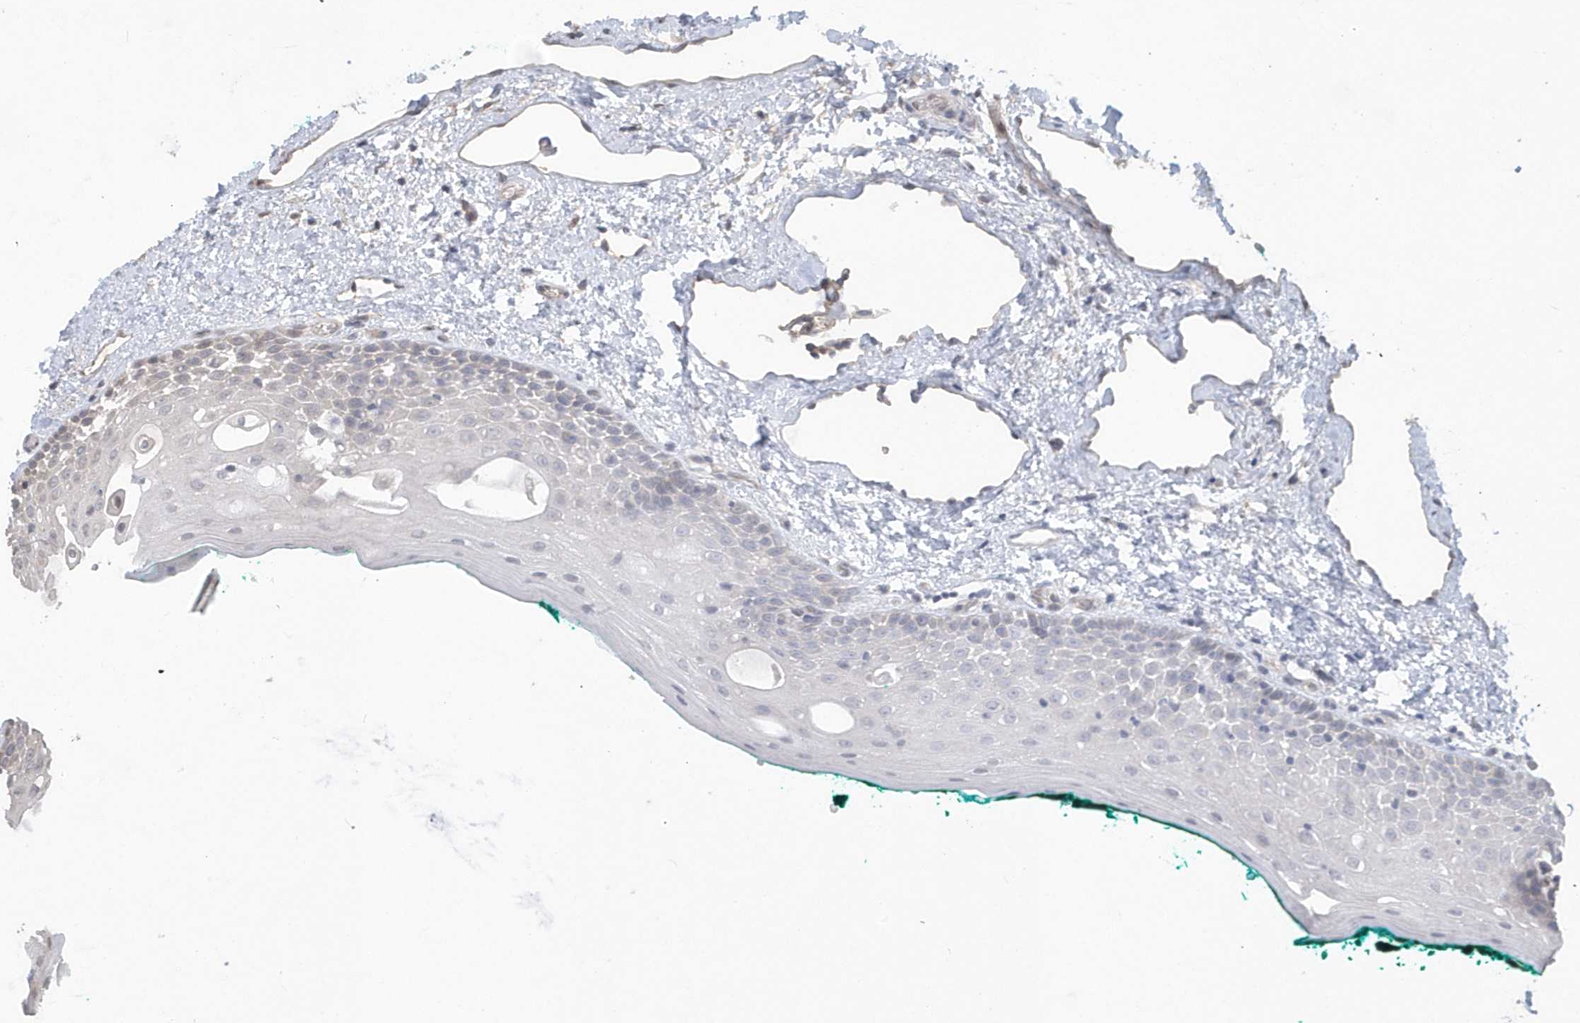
{"staining": {"intensity": "weak", "quantity": "<25%", "location": "cytoplasmic/membranous"}, "tissue": "oral mucosa", "cell_type": "Squamous epithelial cells", "image_type": "normal", "snomed": [{"axis": "morphology", "description": "Normal tissue, NOS"}, {"axis": "topography", "description": "Oral tissue"}], "caption": "Oral mucosa stained for a protein using IHC reveals no positivity squamous epithelial cells.", "gene": "HERPUD1", "patient": {"sex": "female", "age": 70}}